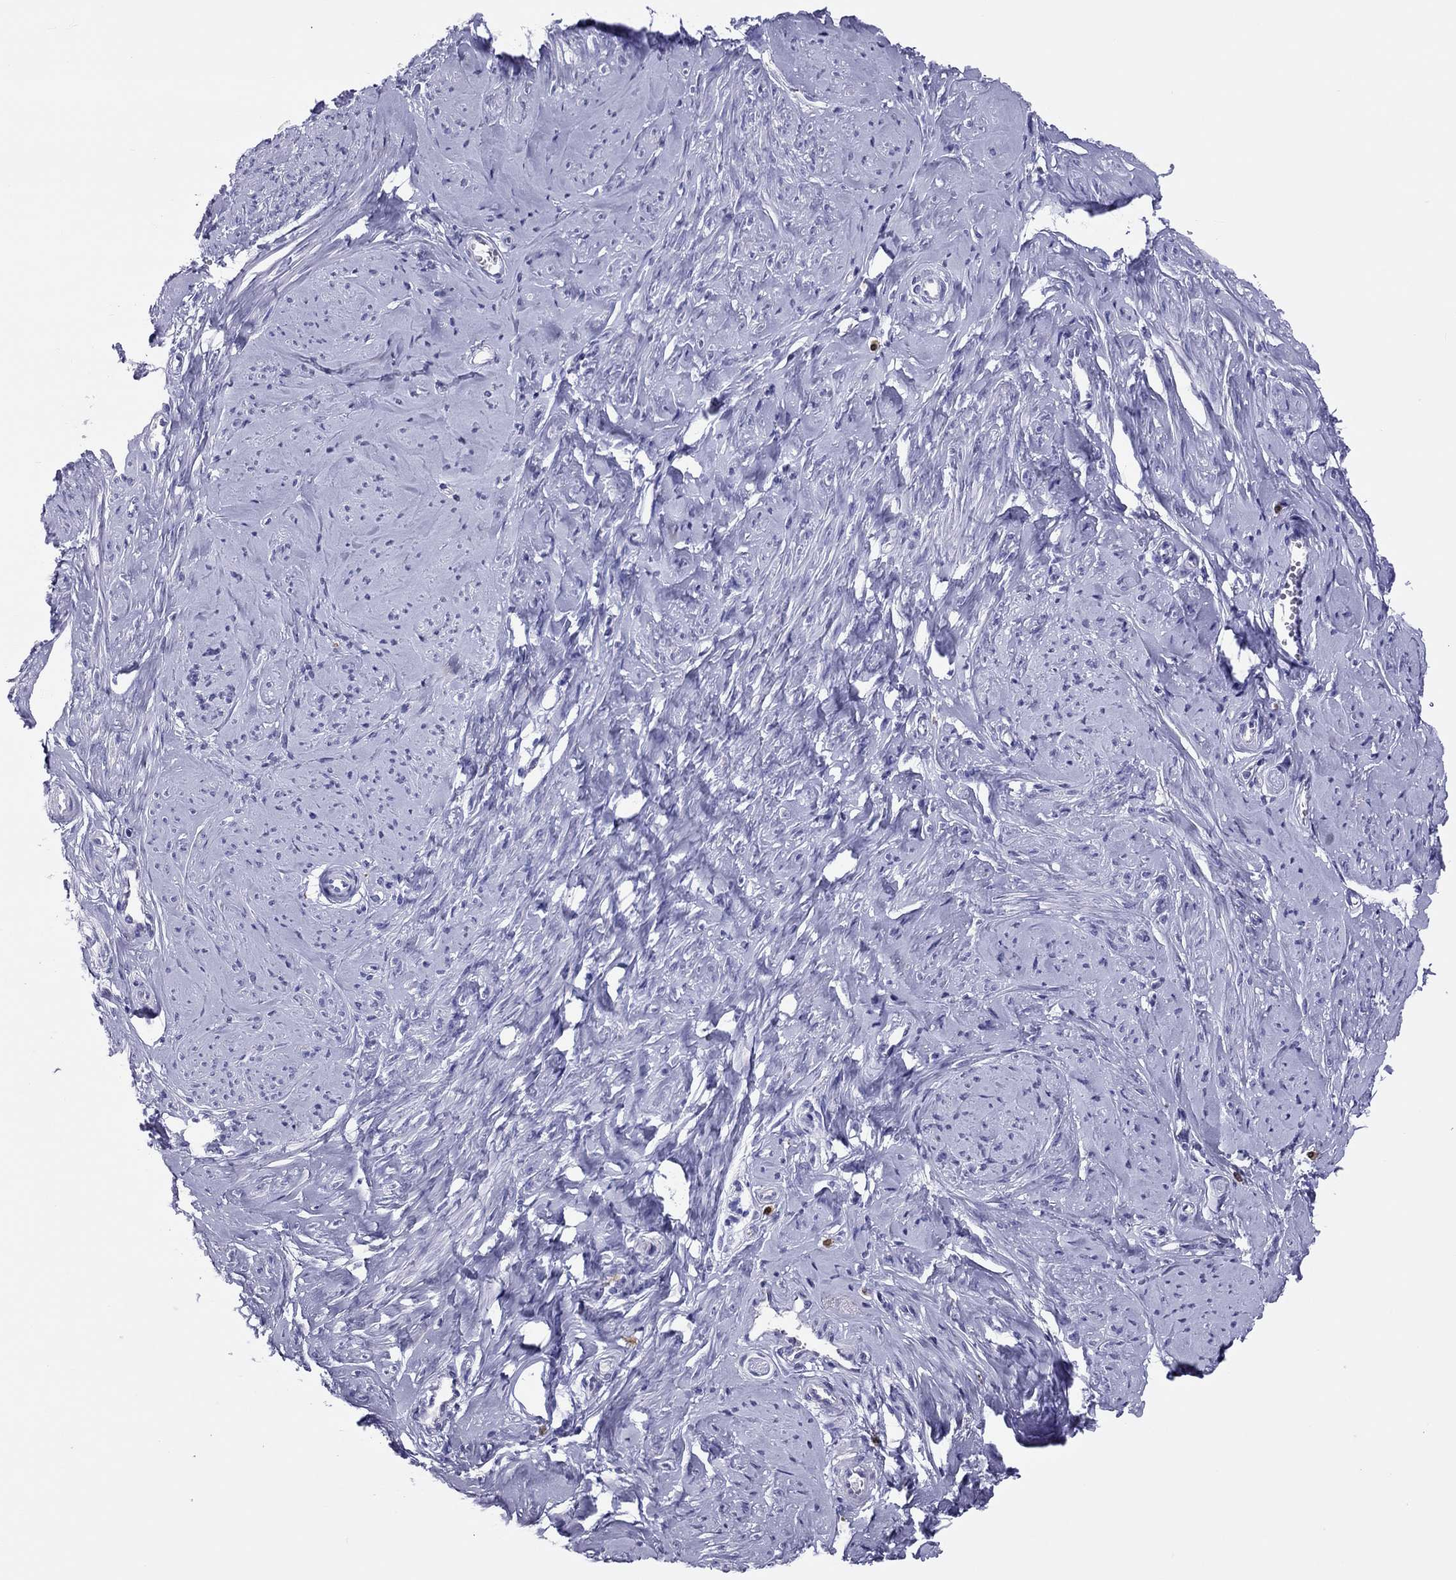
{"staining": {"intensity": "strong", "quantity": "25%-75%", "location": "cytoplasmic/membranous"}, "tissue": "smooth muscle", "cell_type": "Smooth muscle cells", "image_type": "normal", "snomed": [{"axis": "morphology", "description": "Normal tissue, NOS"}, {"axis": "topography", "description": "Smooth muscle"}], "caption": "Normal smooth muscle shows strong cytoplasmic/membranous staining in approximately 25%-75% of smooth muscle cells.", "gene": "ADORA2A", "patient": {"sex": "female", "age": 48}}